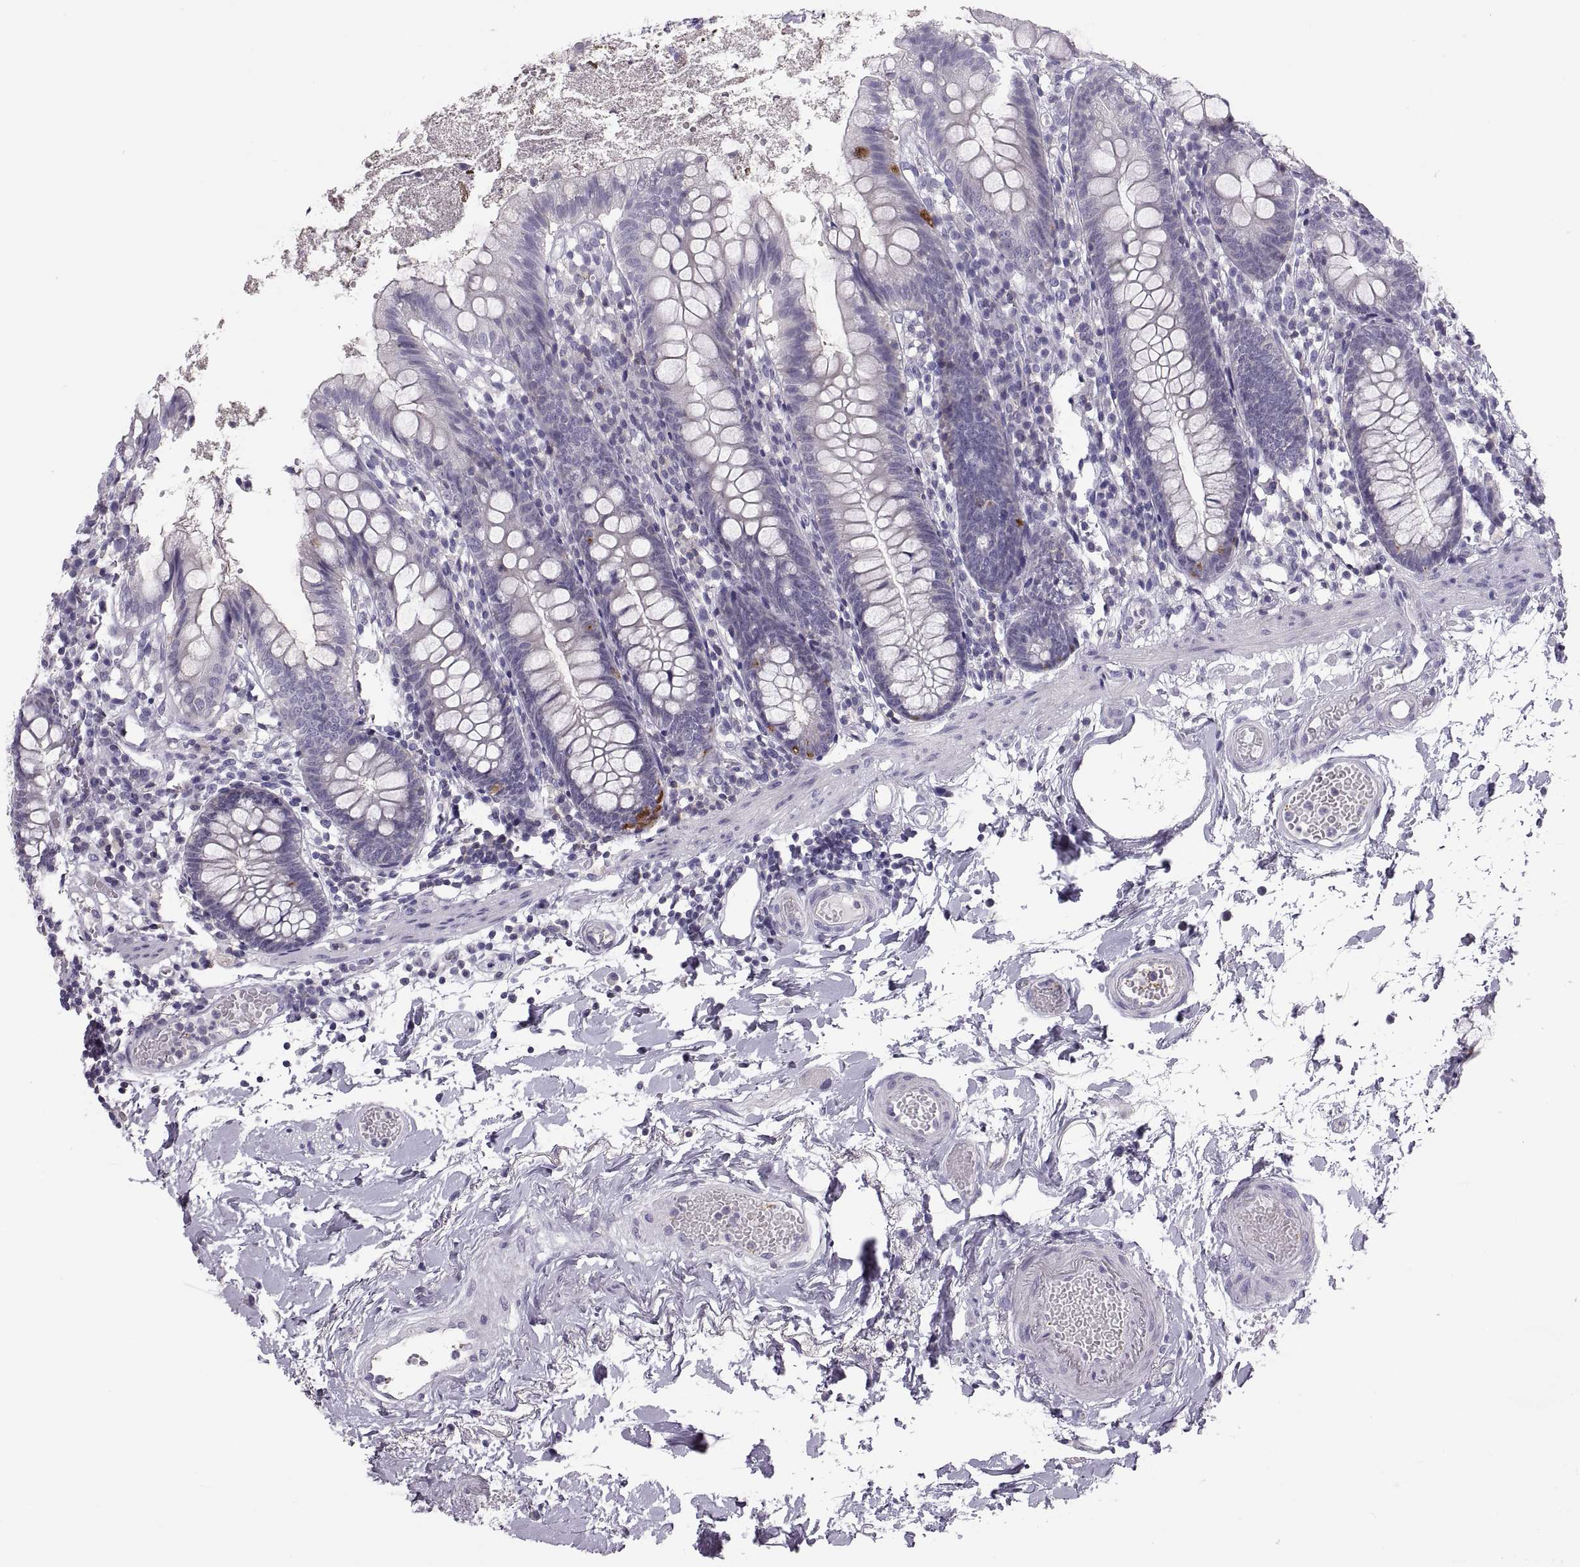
{"staining": {"intensity": "moderate", "quantity": "<25%", "location": "cytoplasmic/membranous"}, "tissue": "small intestine", "cell_type": "Glandular cells", "image_type": "normal", "snomed": [{"axis": "morphology", "description": "Normal tissue, NOS"}, {"axis": "topography", "description": "Small intestine"}], "caption": "Brown immunohistochemical staining in benign human small intestine demonstrates moderate cytoplasmic/membranous staining in approximately <25% of glandular cells.", "gene": "TTC21A", "patient": {"sex": "female", "age": 90}}